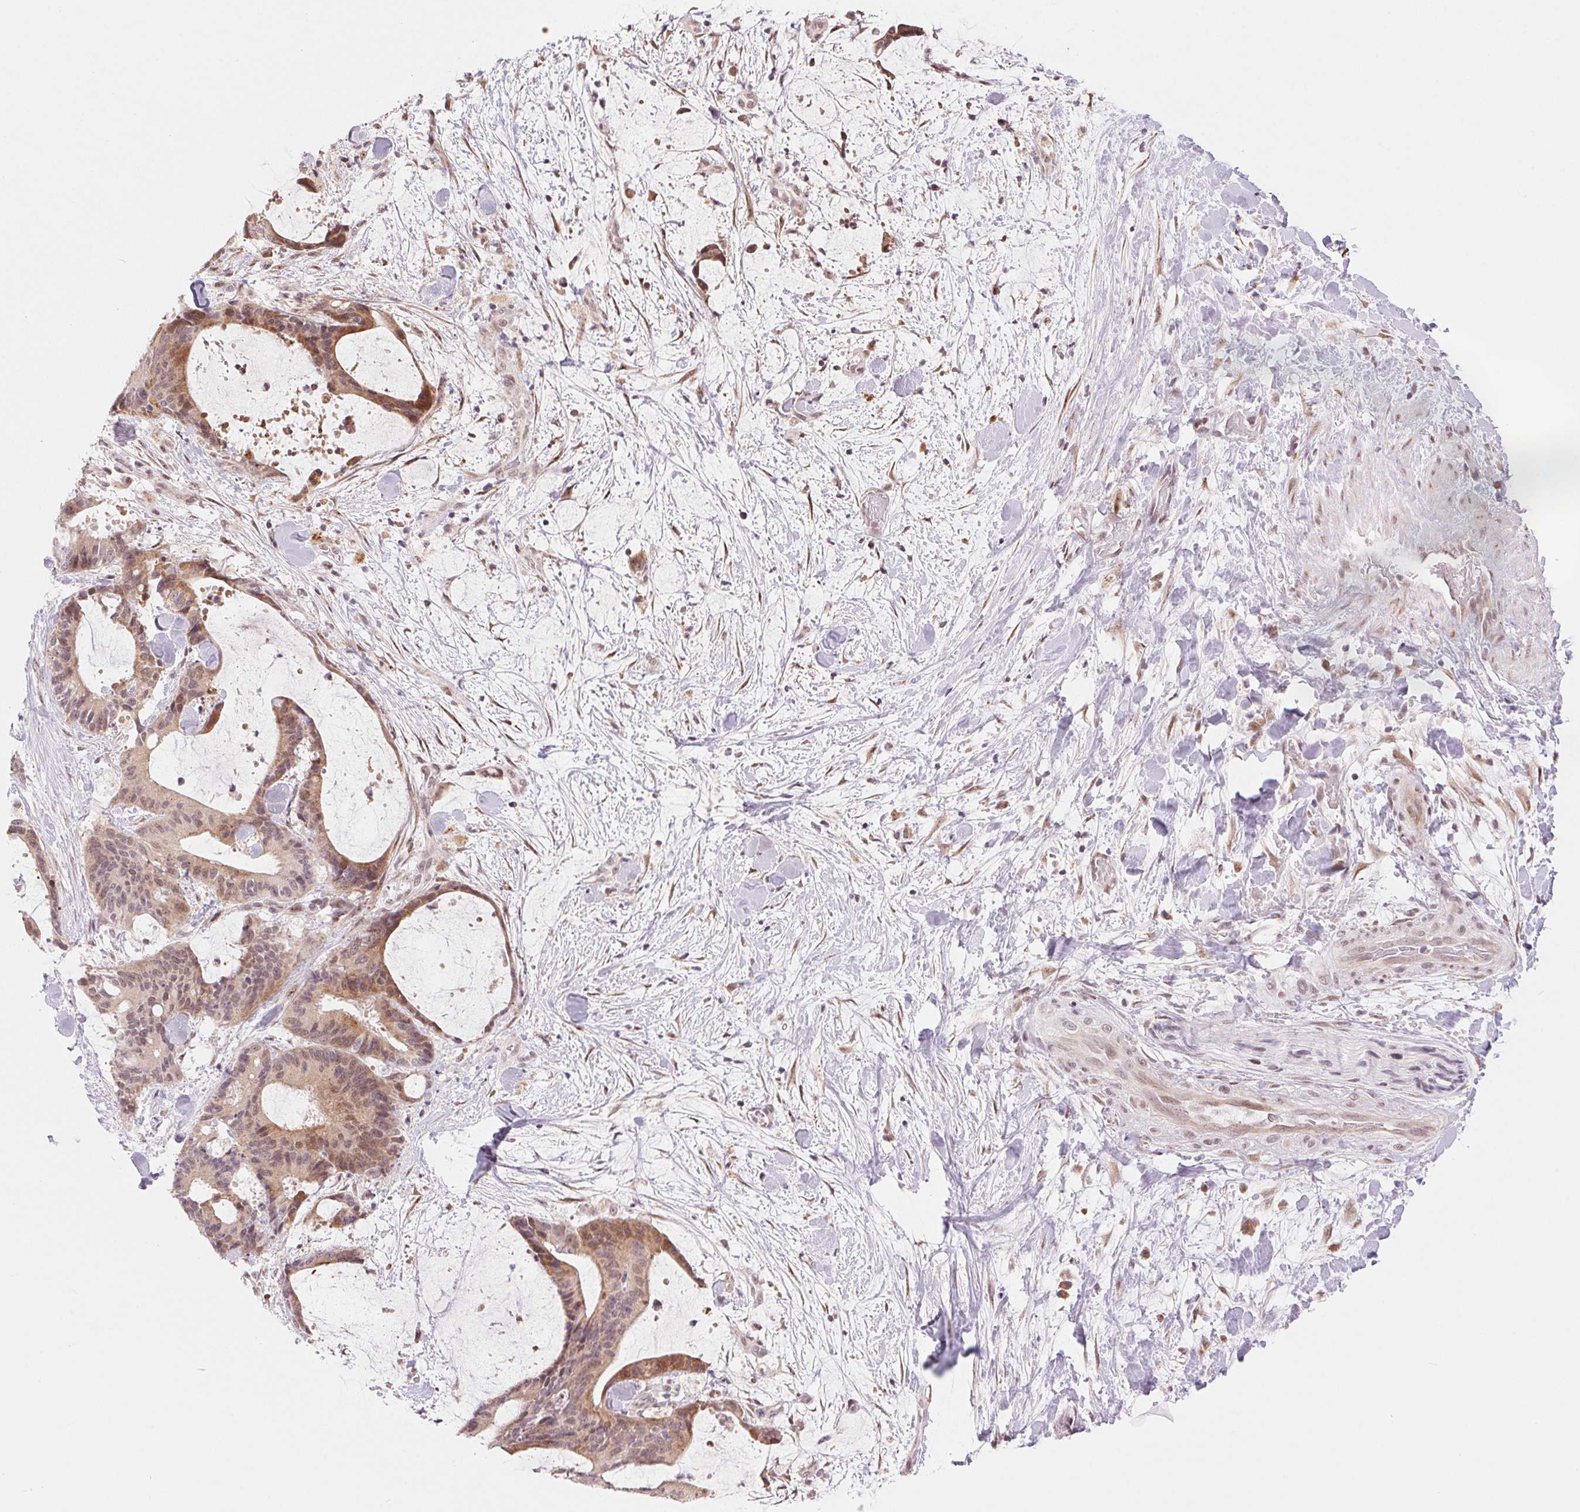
{"staining": {"intensity": "weak", "quantity": ">75%", "location": "cytoplasmic/membranous"}, "tissue": "liver cancer", "cell_type": "Tumor cells", "image_type": "cancer", "snomed": [{"axis": "morphology", "description": "Cholangiocarcinoma"}, {"axis": "topography", "description": "Liver"}], "caption": "Liver cancer (cholangiocarcinoma) stained with a protein marker reveals weak staining in tumor cells.", "gene": "ARHGAP32", "patient": {"sex": "female", "age": 73}}